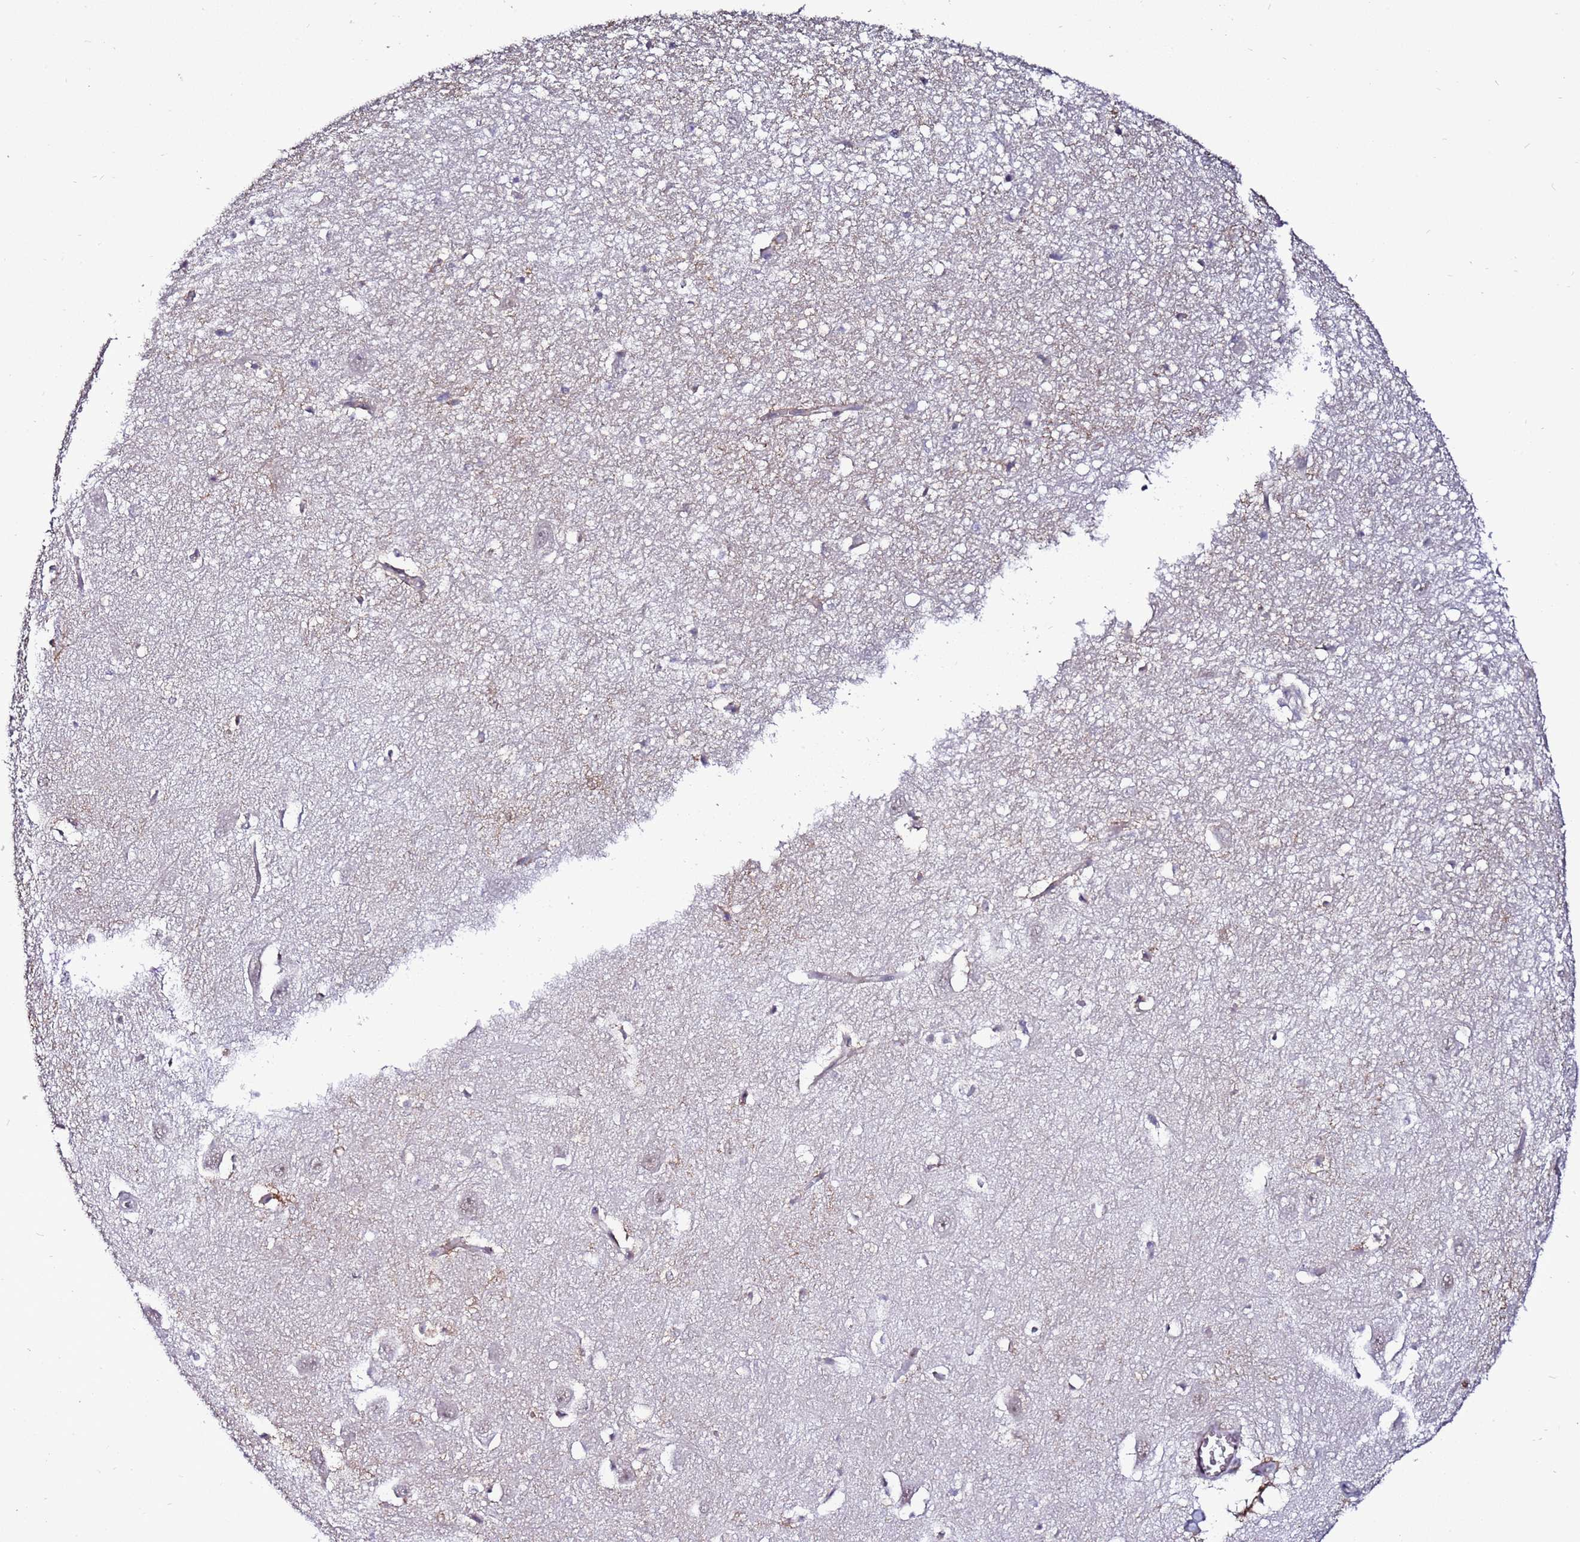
{"staining": {"intensity": "negative", "quantity": "none", "location": "none"}, "tissue": "hippocampus", "cell_type": "Glial cells", "image_type": "normal", "snomed": [{"axis": "morphology", "description": "Normal tissue, NOS"}, {"axis": "topography", "description": "Hippocampus"}], "caption": "Immunohistochemistry (IHC) photomicrograph of unremarkable hippocampus: human hippocampus stained with DAB shows no significant protein positivity in glial cells.", "gene": "PSMA7", "patient": {"sex": "female", "age": 64}}